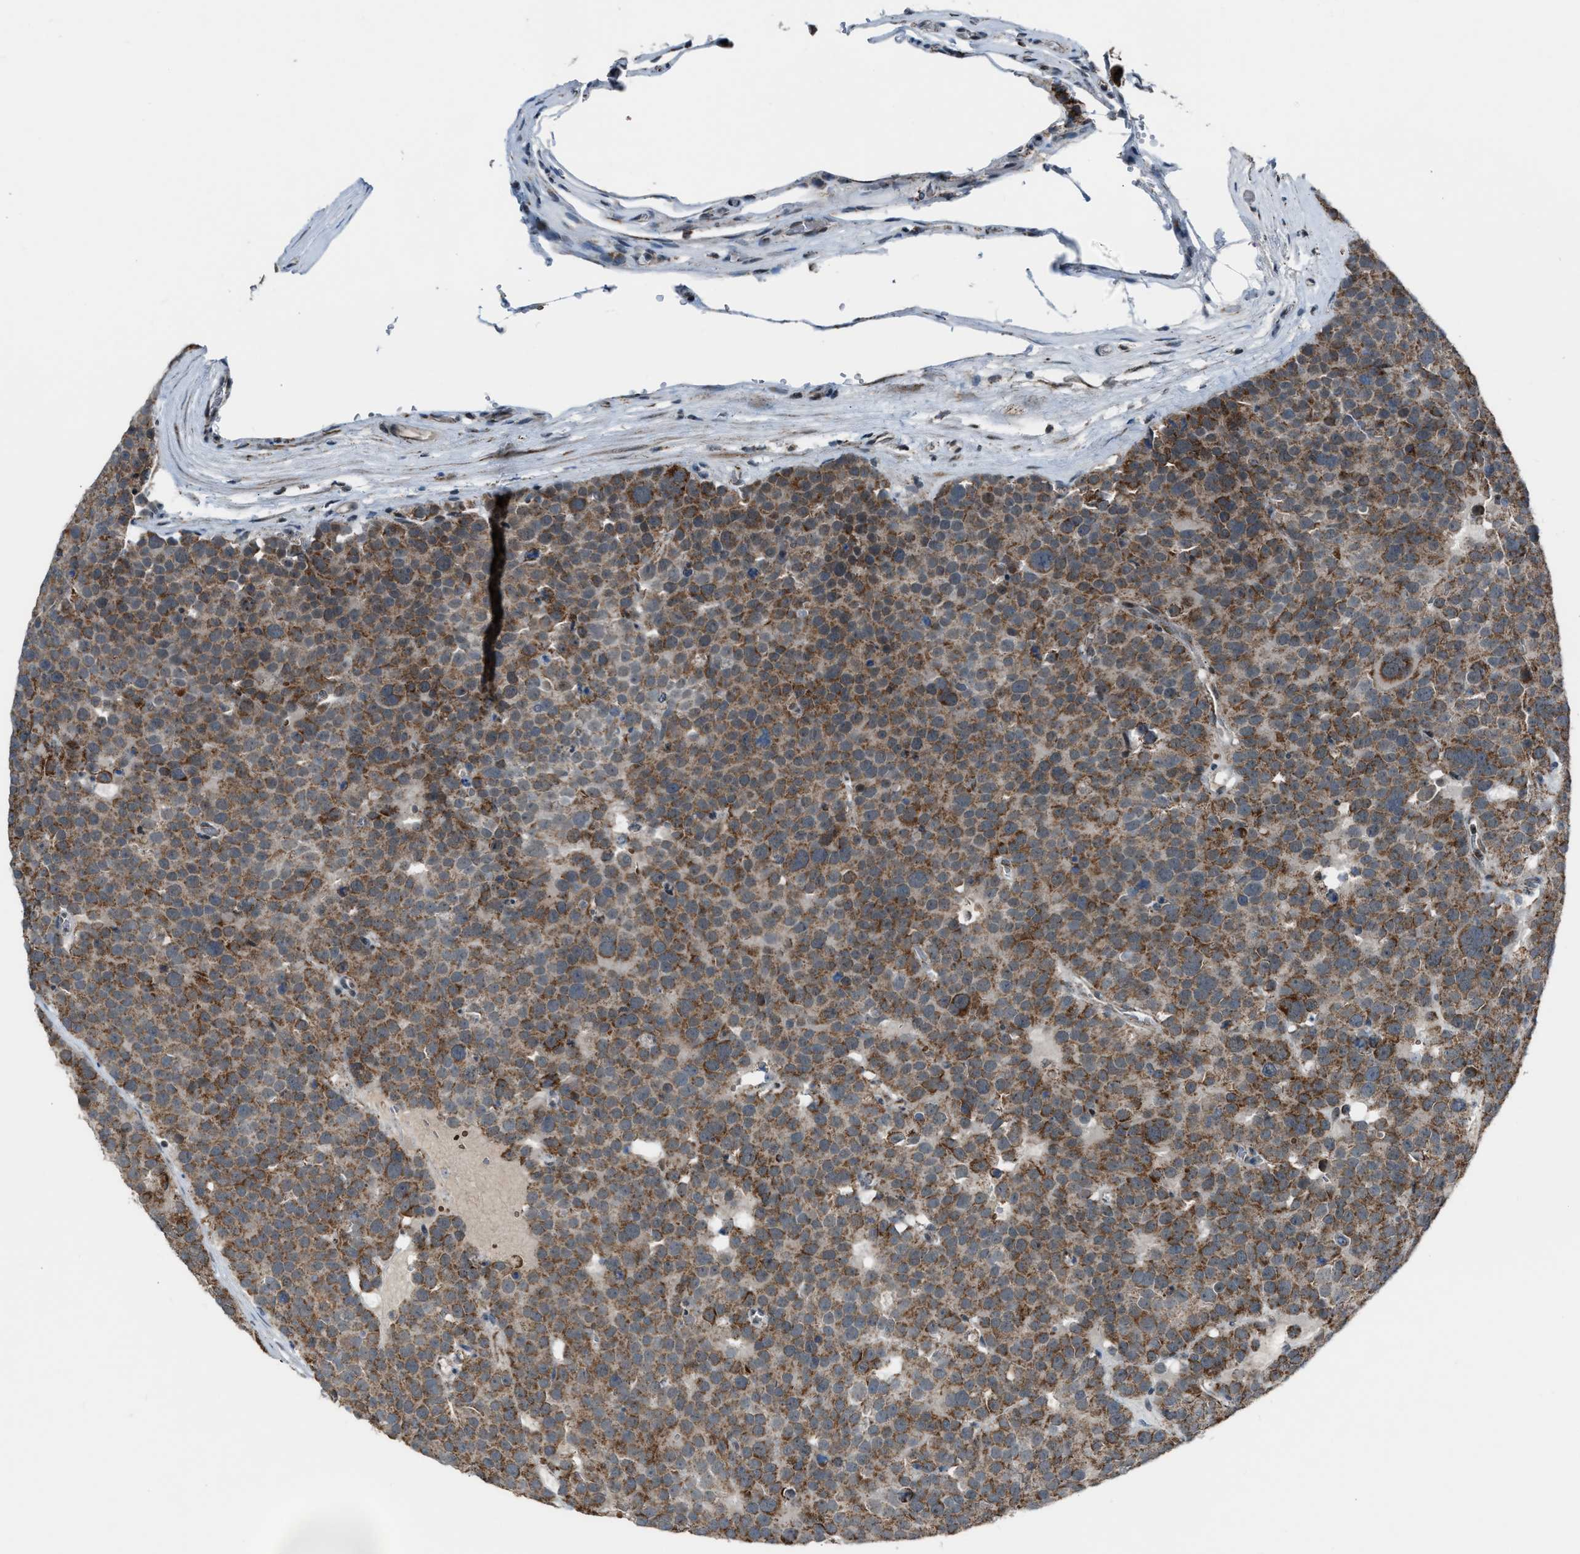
{"staining": {"intensity": "moderate", "quantity": ">75%", "location": "cytoplasmic/membranous"}, "tissue": "testis cancer", "cell_type": "Tumor cells", "image_type": "cancer", "snomed": [{"axis": "morphology", "description": "Seminoma, NOS"}, {"axis": "topography", "description": "Testis"}], "caption": "Testis cancer tissue exhibits moderate cytoplasmic/membranous staining in about >75% of tumor cells", "gene": "CHN2", "patient": {"sex": "male", "age": 71}}